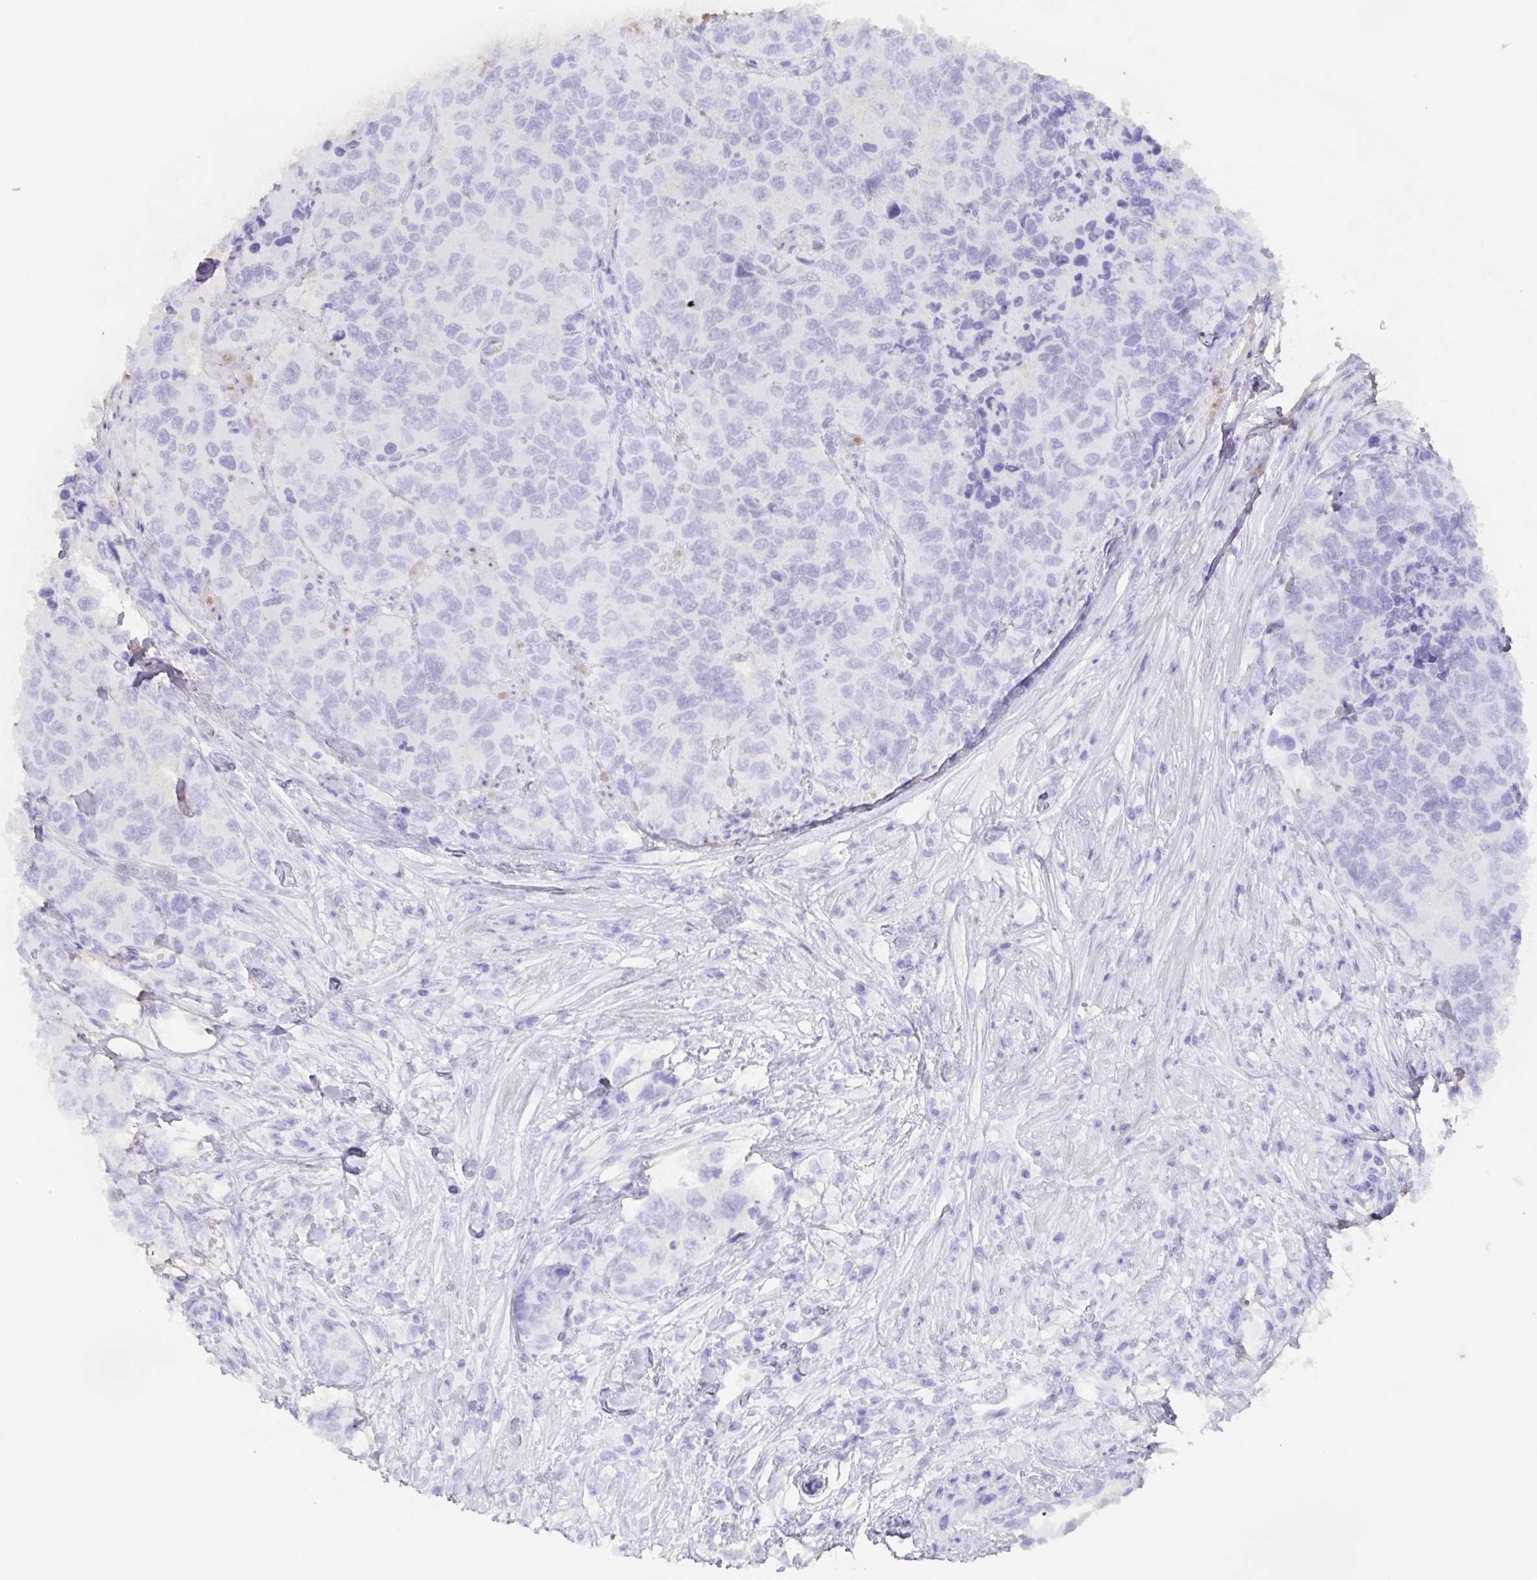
{"staining": {"intensity": "negative", "quantity": "none", "location": "none"}, "tissue": "urothelial cancer", "cell_type": "Tumor cells", "image_type": "cancer", "snomed": [{"axis": "morphology", "description": "Urothelial carcinoma, High grade"}, {"axis": "topography", "description": "Urinary bladder"}], "caption": "DAB (3,3'-diaminobenzidine) immunohistochemical staining of human urothelial cancer displays no significant expression in tumor cells.", "gene": "AGFG2", "patient": {"sex": "female", "age": 78}}